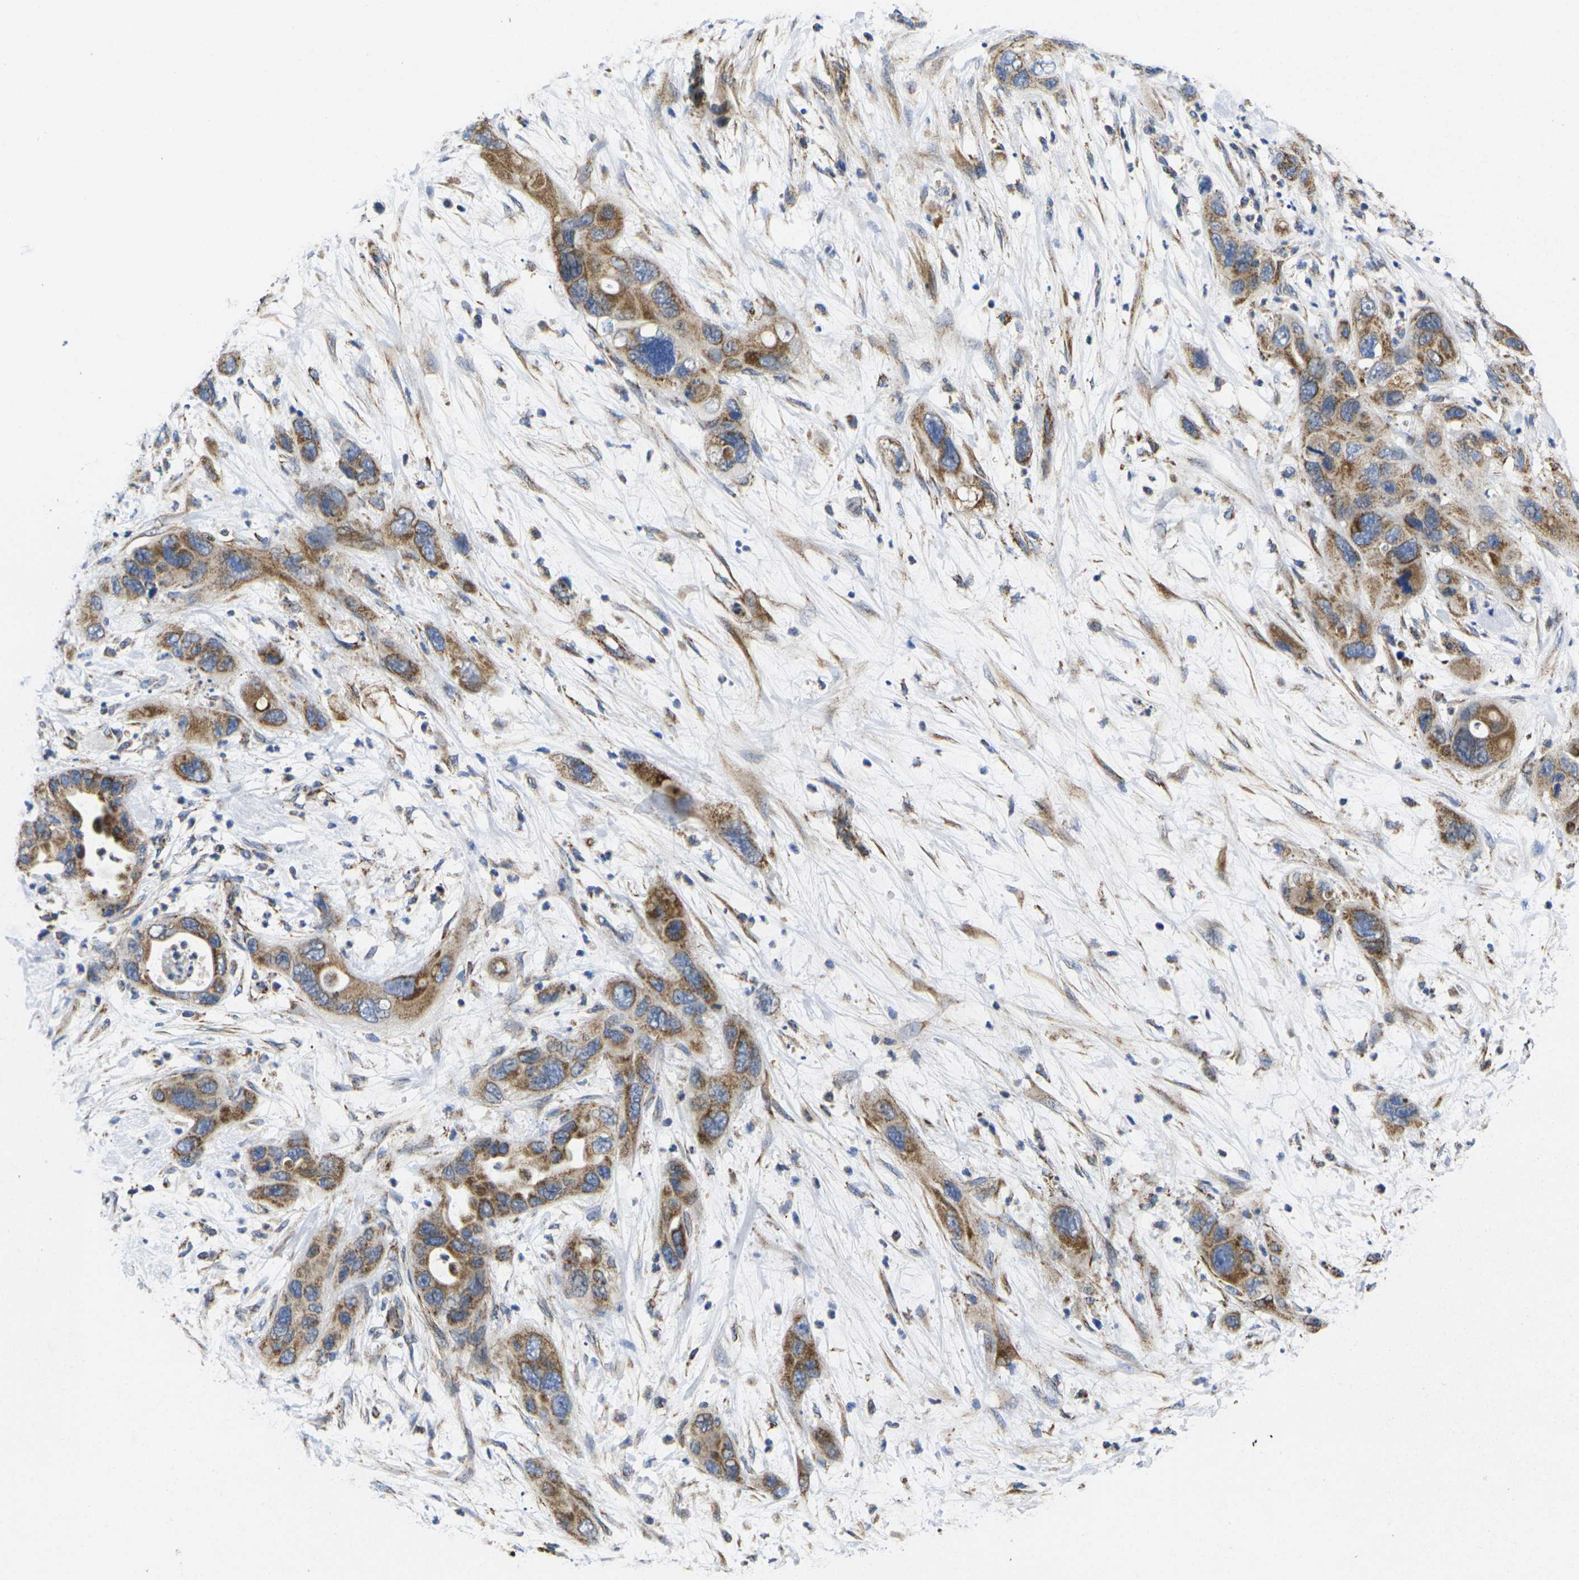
{"staining": {"intensity": "moderate", "quantity": ">75%", "location": "cytoplasmic/membranous"}, "tissue": "pancreatic cancer", "cell_type": "Tumor cells", "image_type": "cancer", "snomed": [{"axis": "morphology", "description": "Adenocarcinoma, NOS"}, {"axis": "topography", "description": "Pancreas"}], "caption": "There is medium levels of moderate cytoplasmic/membranous positivity in tumor cells of adenocarcinoma (pancreatic), as demonstrated by immunohistochemical staining (brown color).", "gene": "P2RY11", "patient": {"sex": "female", "age": 71}}